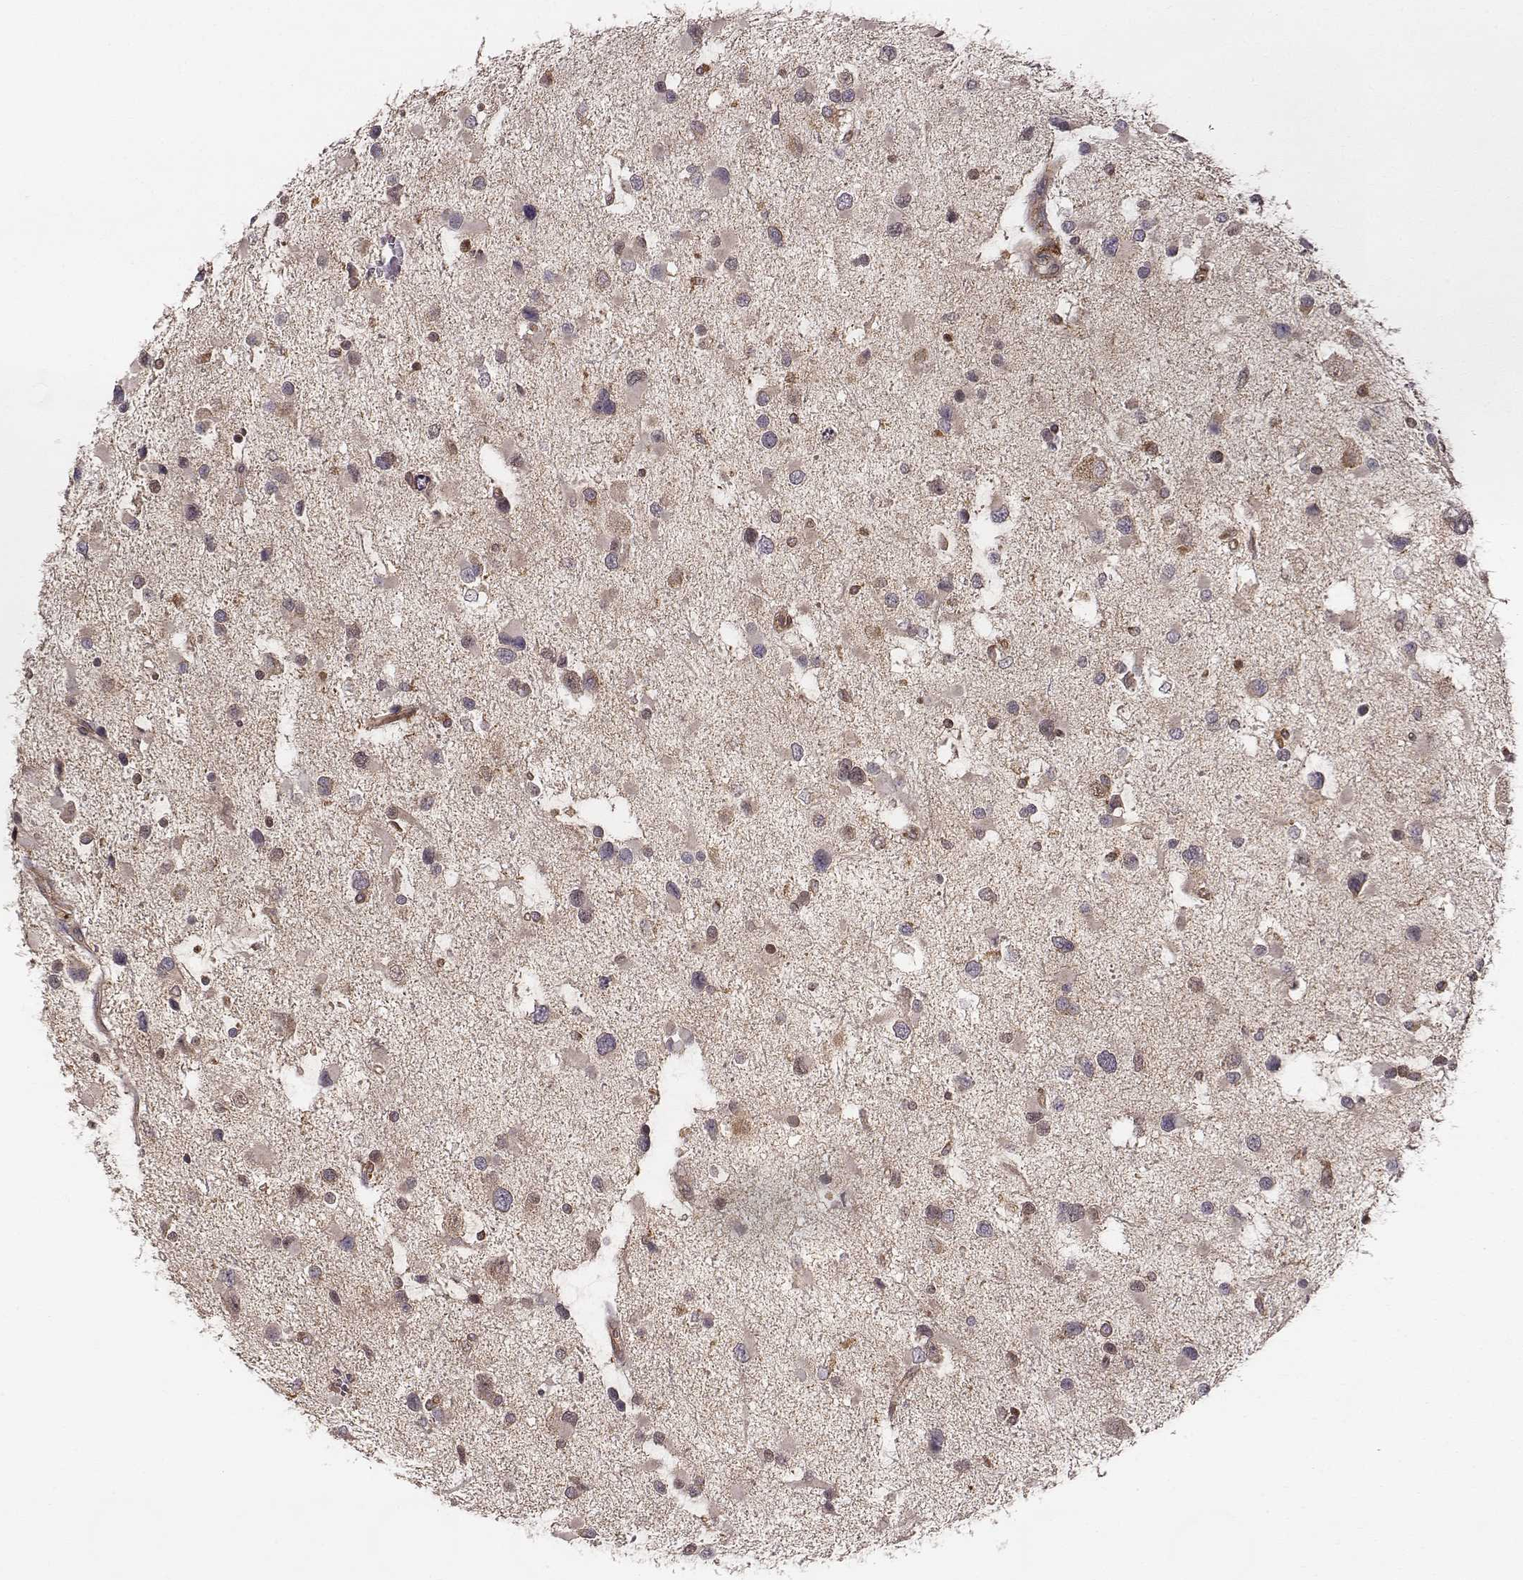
{"staining": {"intensity": "weak", "quantity": "<25%", "location": "cytoplasmic/membranous"}, "tissue": "glioma", "cell_type": "Tumor cells", "image_type": "cancer", "snomed": [{"axis": "morphology", "description": "Glioma, malignant, Low grade"}, {"axis": "topography", "description": "Brain"}], "caption": "Malignant glioma (low-grade) was stained to show a protein in brown. There is no significant positivity in tumor cells.", "gene": "VPS26A", "patient": {"sex": "female", "age": 32}}